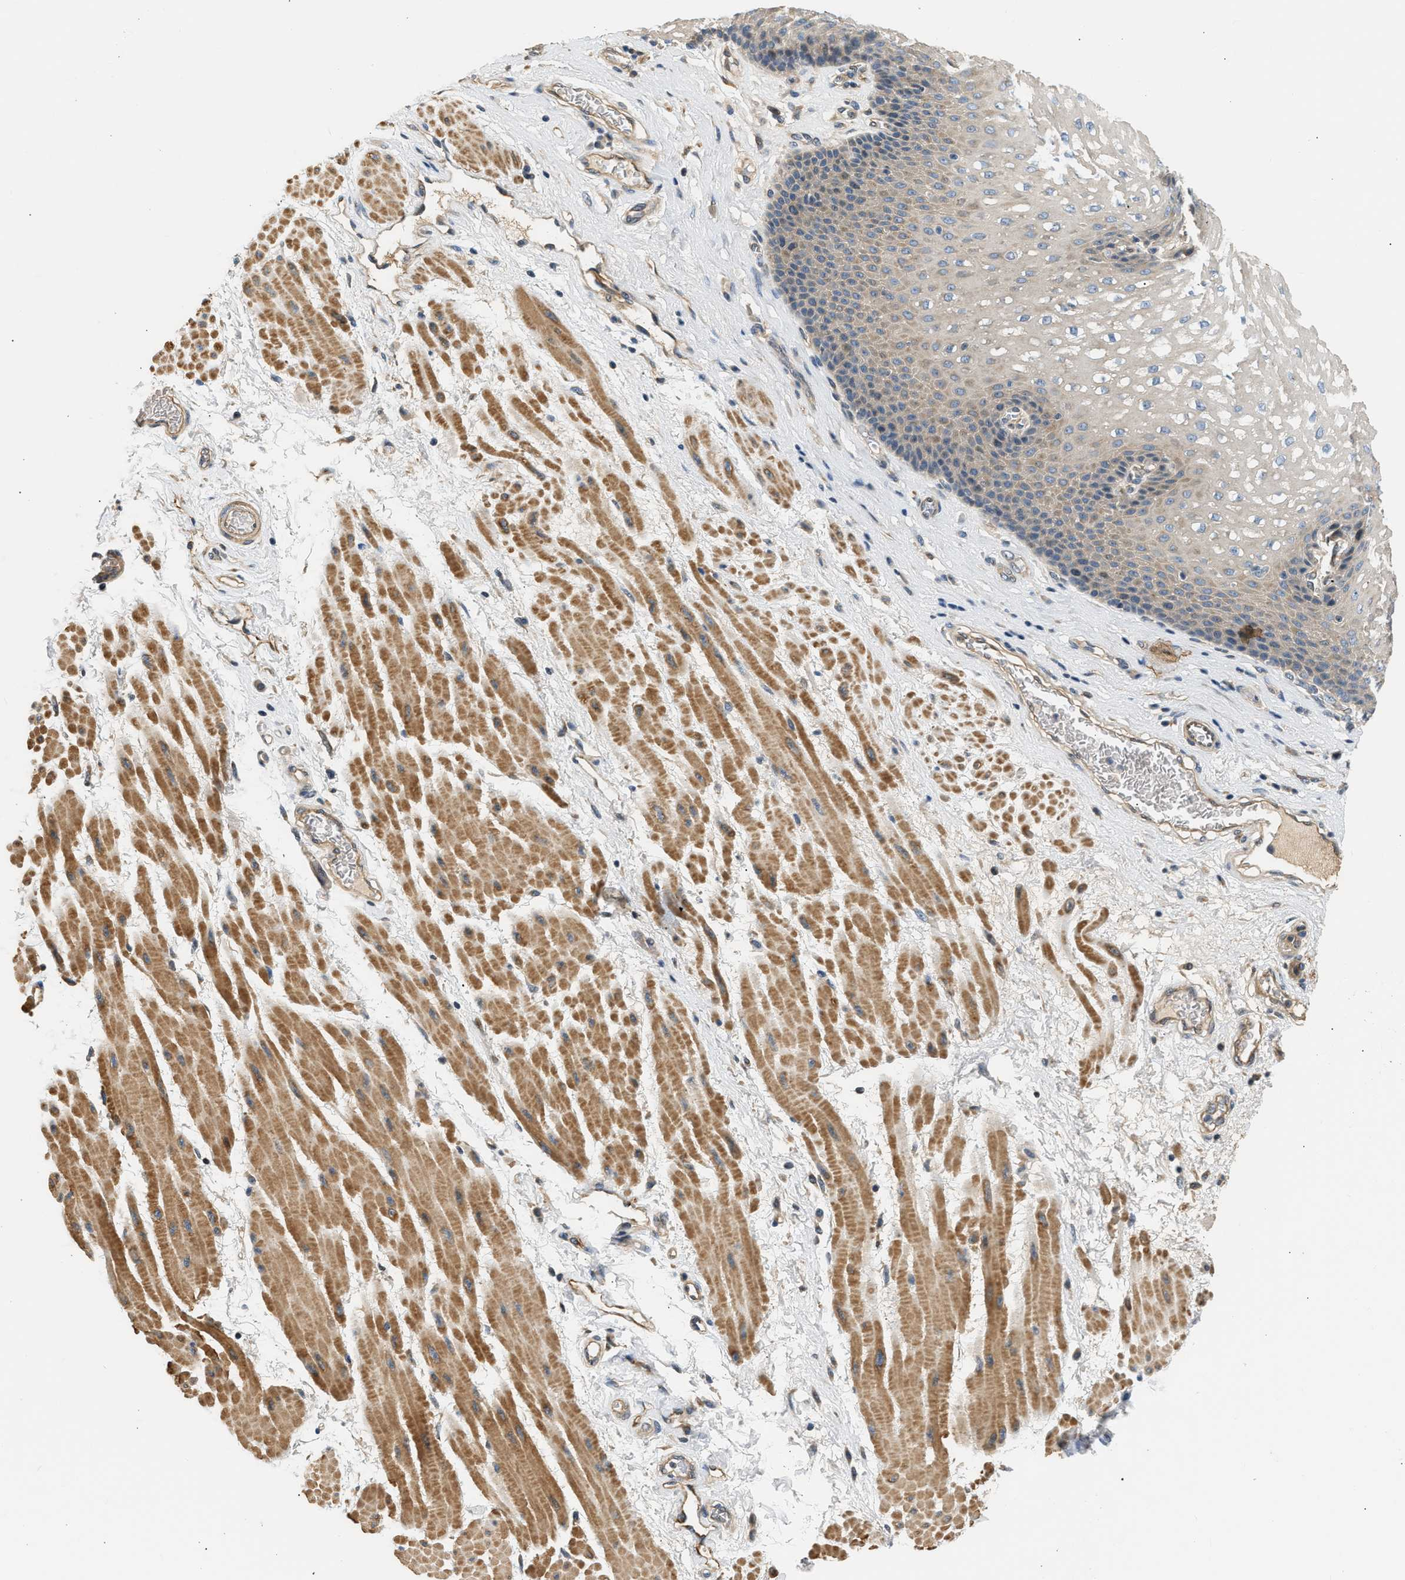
{"staining": {"intensity": "weak", "quantity": "25%-75%", "location": "cytoplasmic/membranous"}, "tissue": "esophagus", "cell_type": "Squamous epithelial cells", "image_type": "normal", "snomed": [{"axis": "morphology", "description": "Normal tissue, NOS"}, {"axis": "topography", "description": "Esophagus"}], "caption": "High-power microscopy captured an immunohistochemistry (IHC) photomicrograph of normal esophagus, revealing weak cytoplasmic/membranous expression in about 25%-75% of squamous epithelial cells. (DAB IHC, brown staining for protein, blue staining for nuclei).", "gene": "WDR31", "patient": {"sex": "male", "age": 48}}